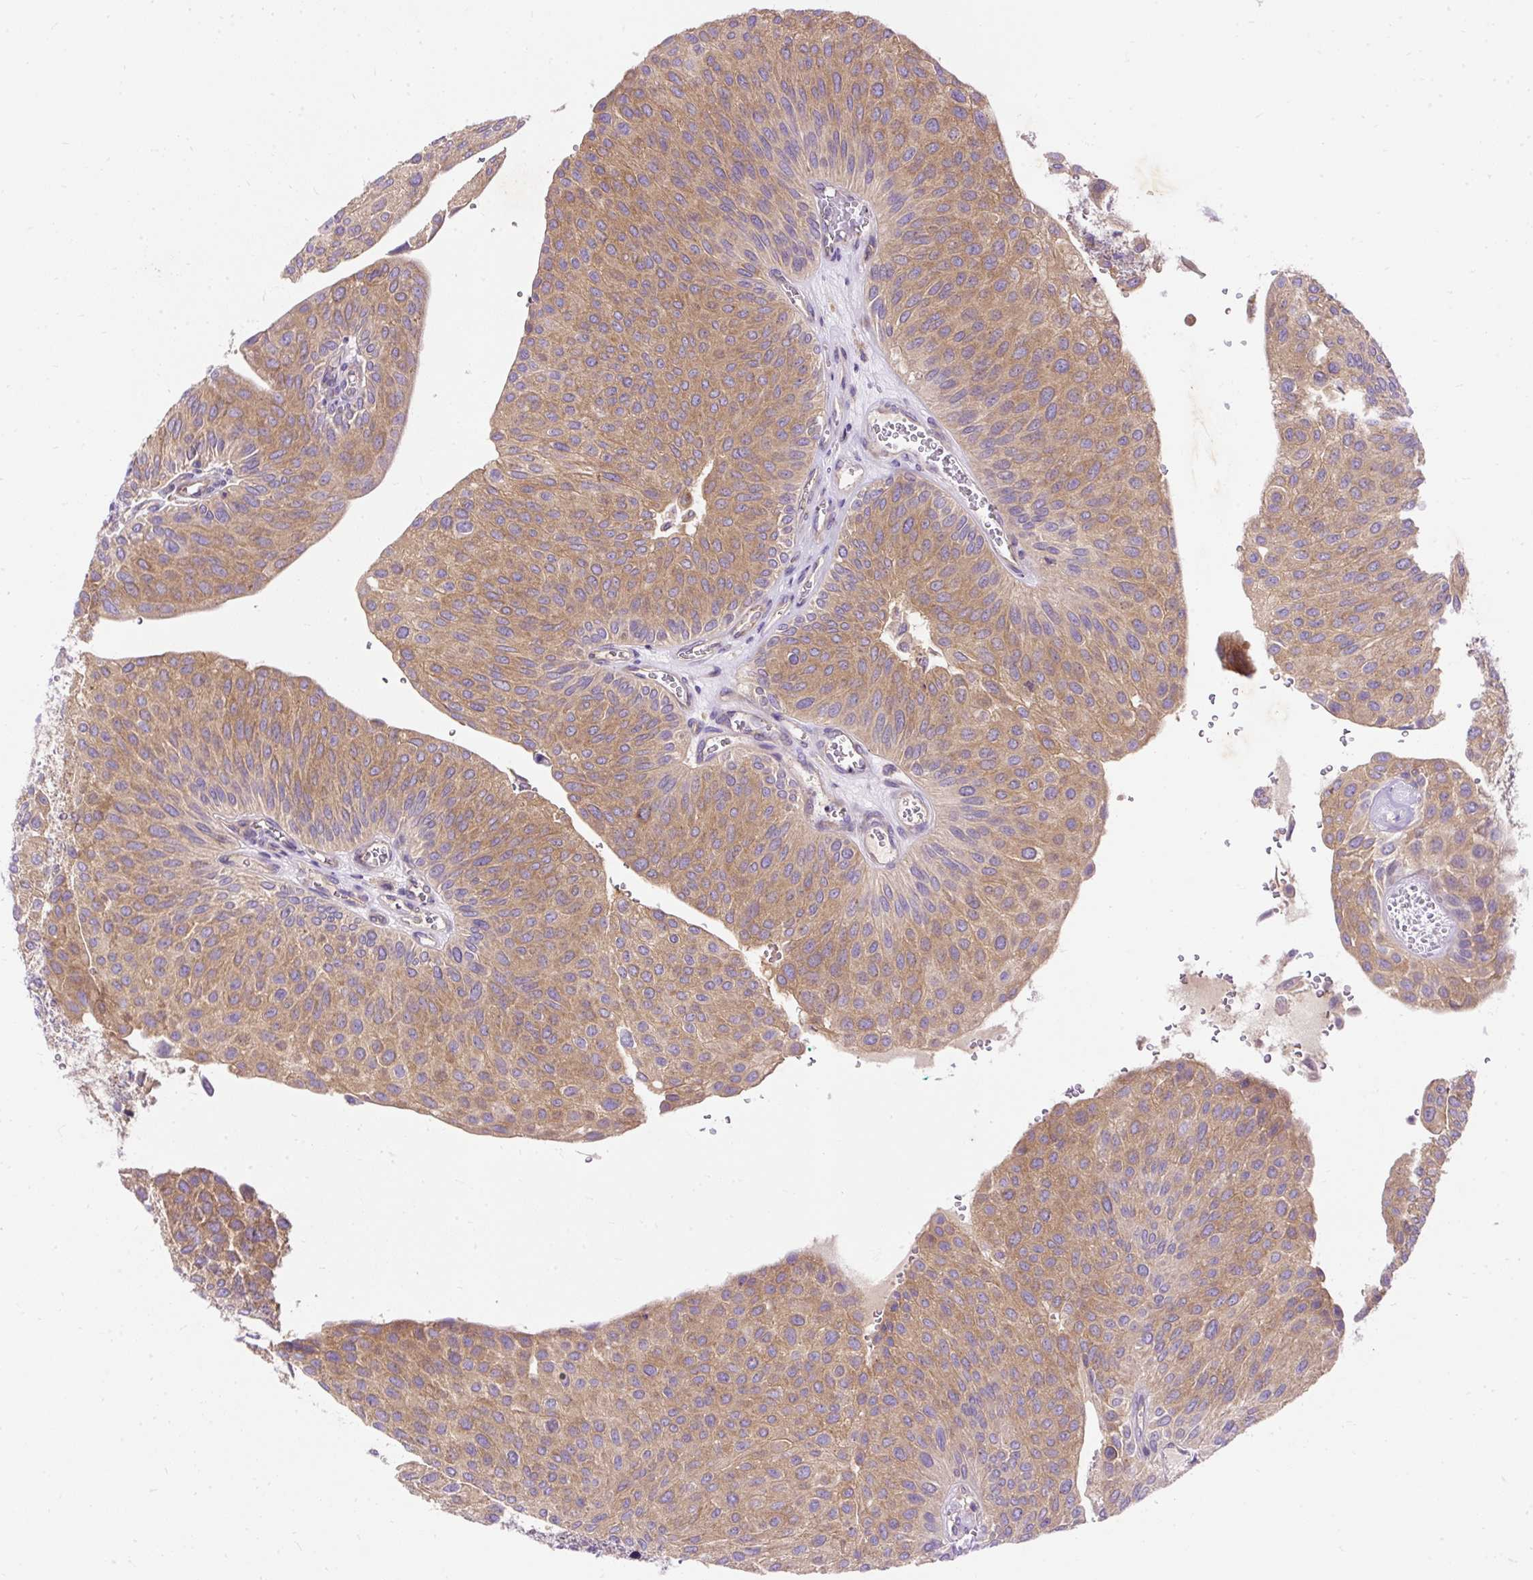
{"staining": {"intensity": "moderate", "quantity": ">75%", "location": "cytoplasmic/membranous"}, "tissue": "urothelial cancer", "cell_type": "Tumor cells", "image_type": "cancer", "snomed": [{"axis": "morphology", "description": "Urothelial carcinoma, NOS"}, {"axis": "topography", "description": "Urinary bladder"}], "caption": "Protein expression analysis of transitional cell carcinoma displays moderate cytoplasmic/membranous staining in approximately >75% of tumor cells. (Stains: DAB in brown, nuclei in blue, Microscopy: brightfield microscopy at high magnification).", "gene": "OR4K15", "patient": {"sex": "male", "age": 67}}